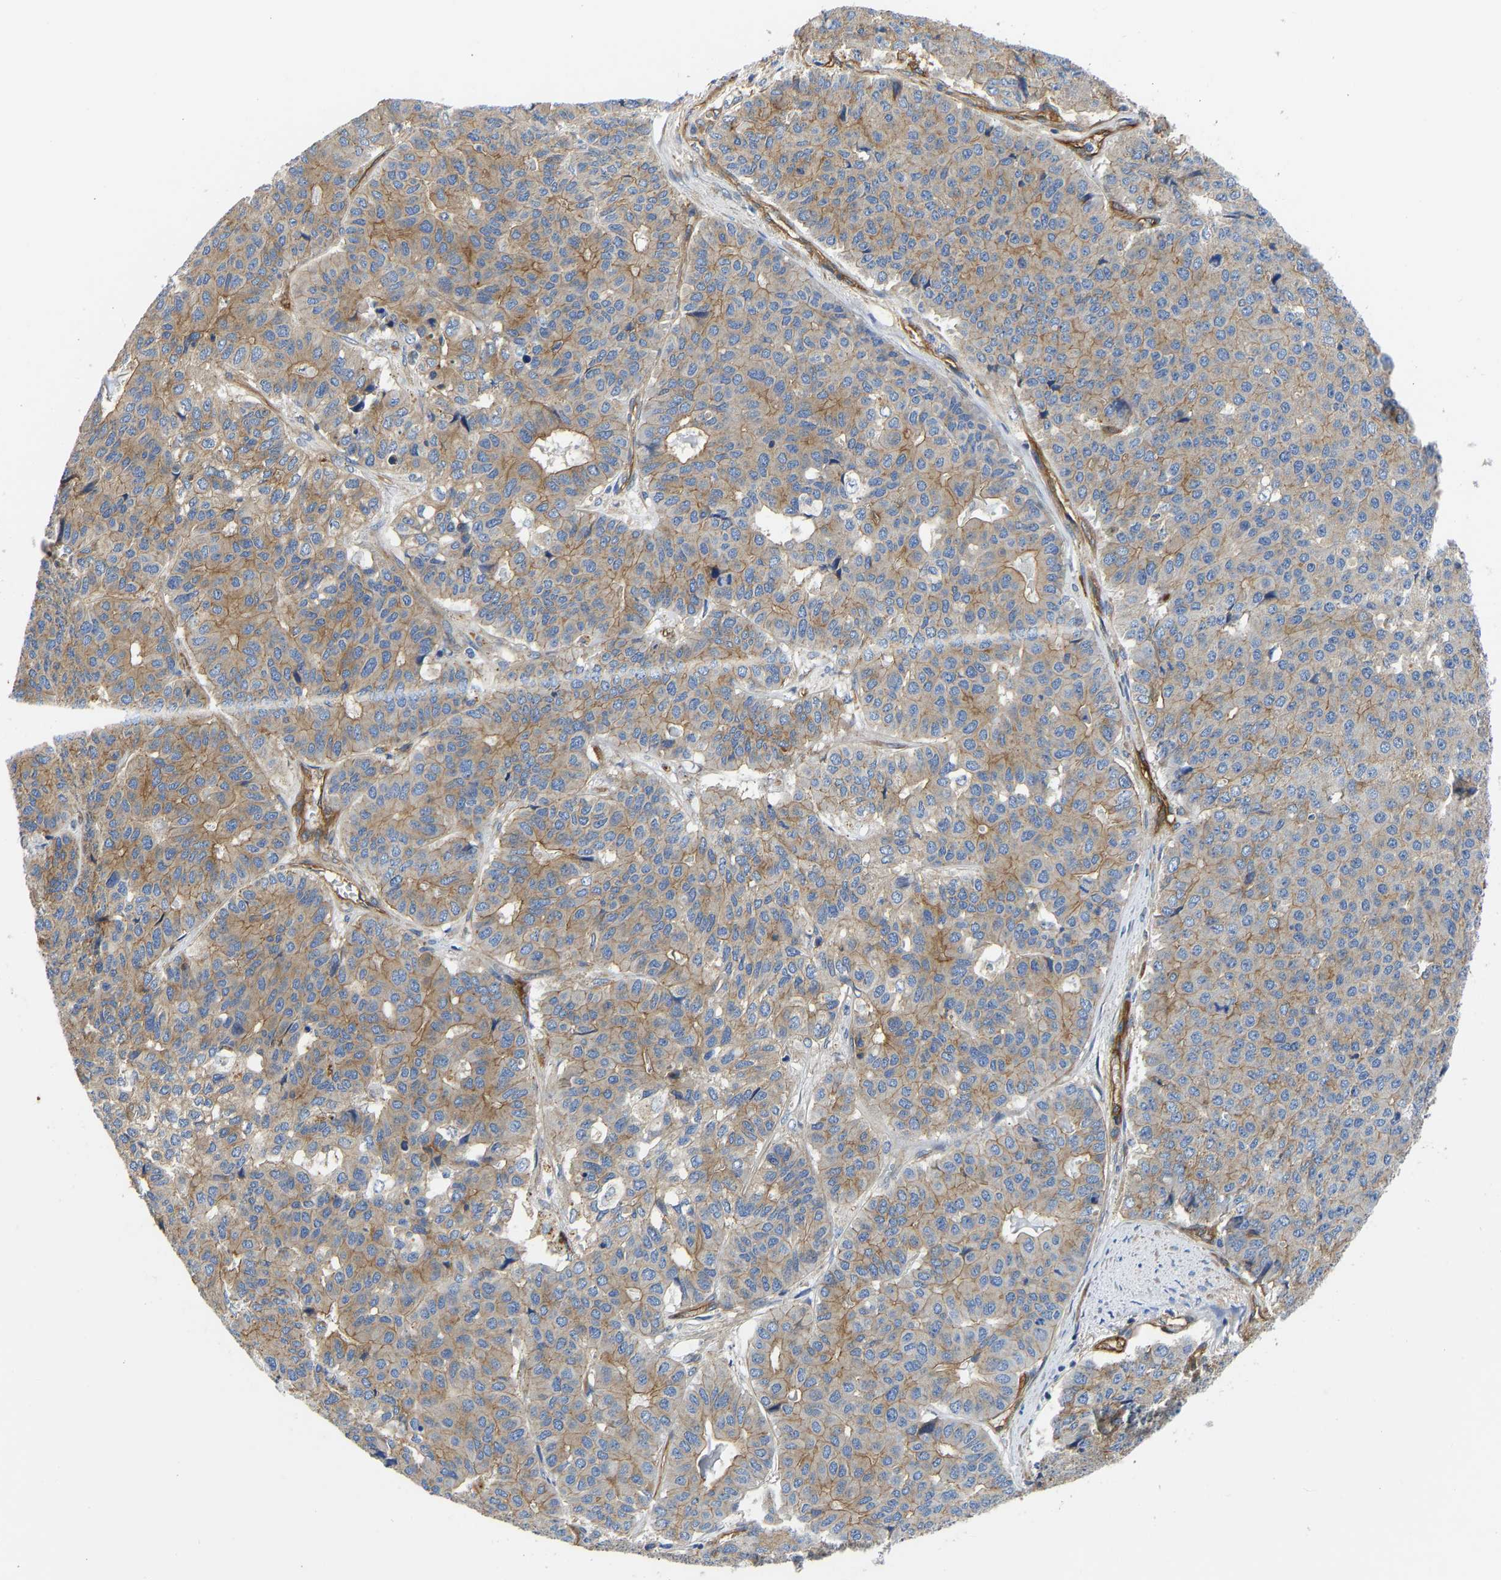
{"staining": {"intensity": "moderate", "quantity": ">75%", "location": "cytoplasmic/membranous"}, "tissue": "pancreatic cancer", "cell_type": "Tumor cells", "image_type": "cancer", "snomed": [{"axis": "morphology", "description": "Adenocarcinoma, NOS"}, {"axis": "topography", "description": "Pancreas"}], "caption": "This is an image of IHC staining of adenocarcinoma (pancreatic), which shows moderate staining in the cytoplasmic/membranous of tumor cells.", "gene": "MYO1C", "patient": {"sex": "male", "age": 50}}